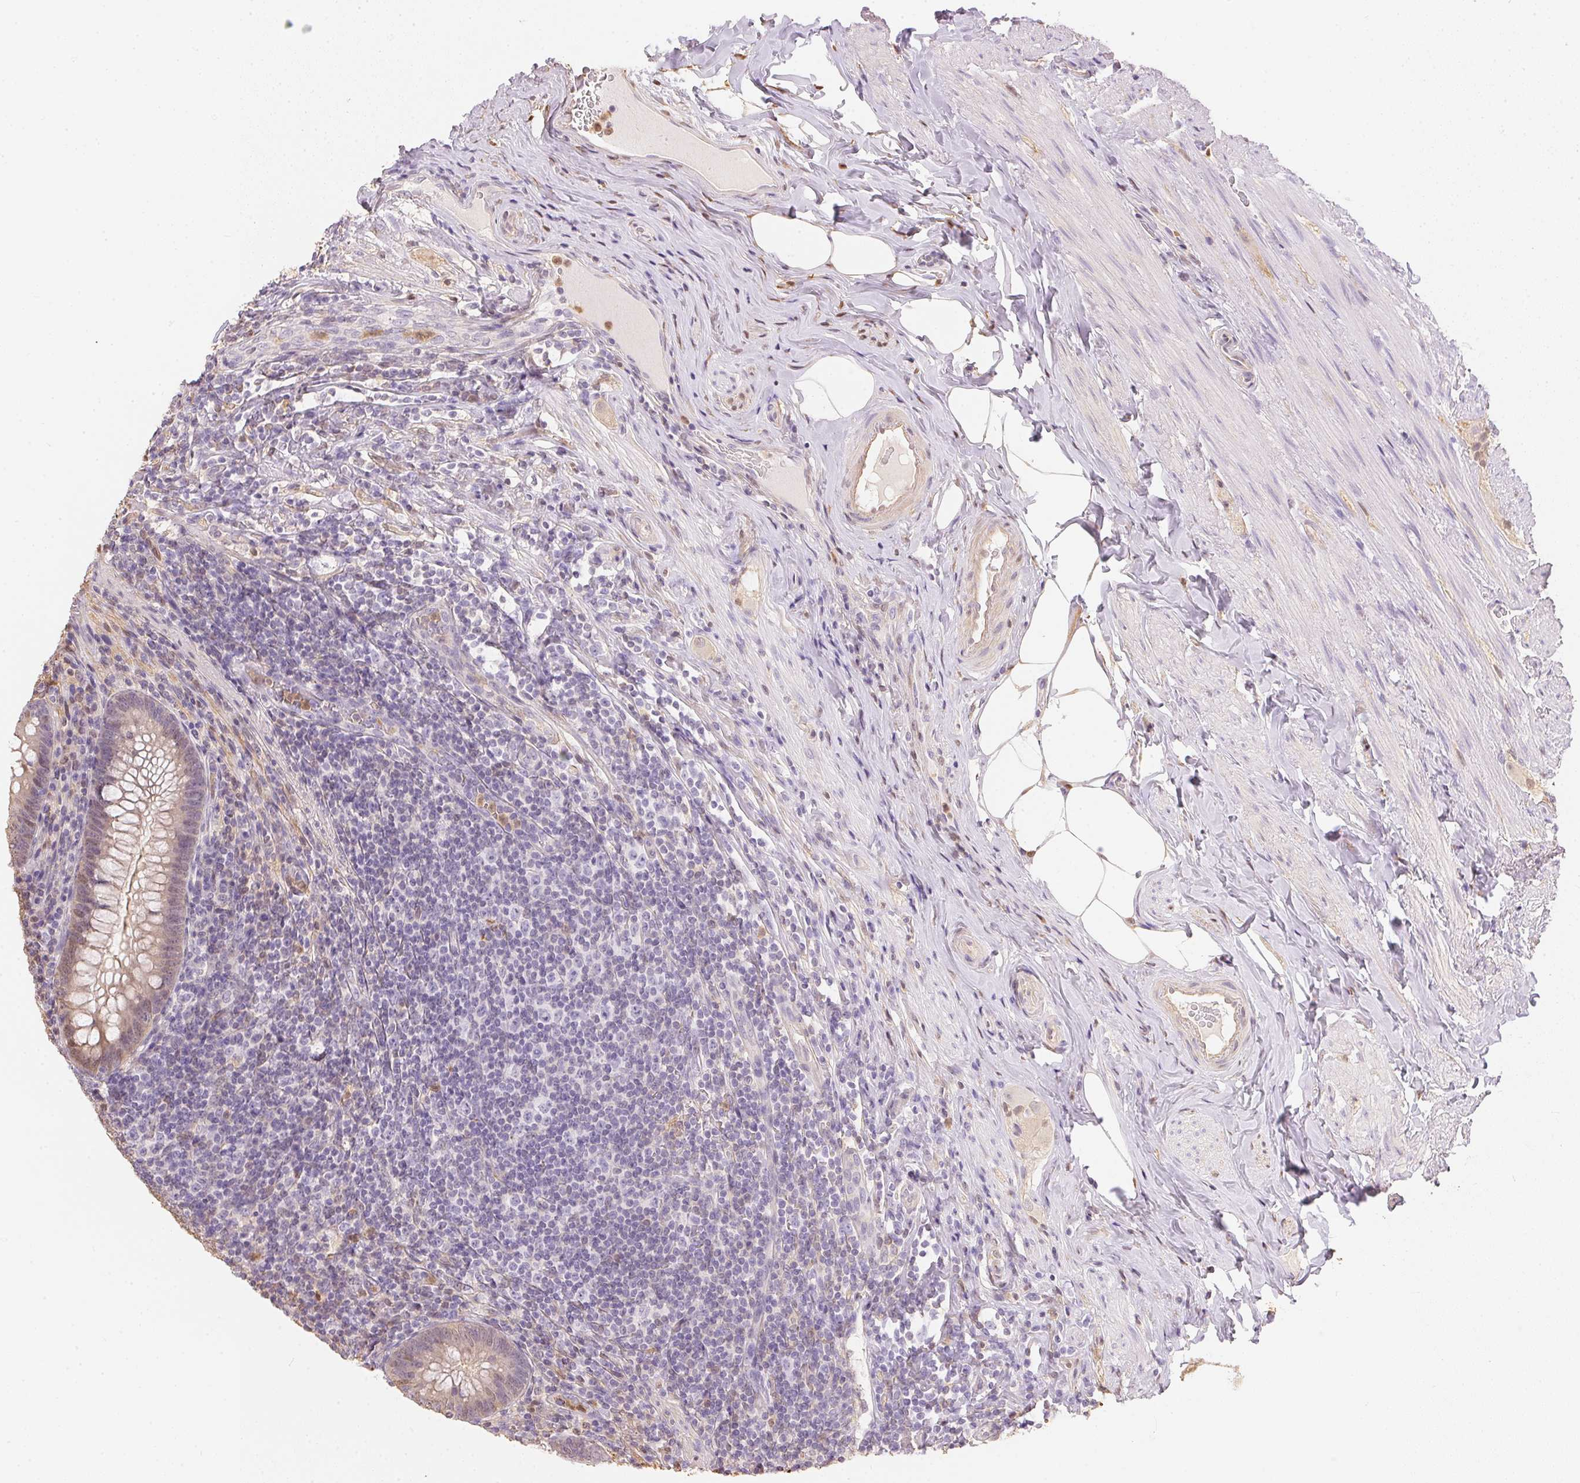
{"staining": {"intensity": "weak", "quantity": "<25%", "location": "cytoplasmic/membranous"}, "tissue": "appendix", "cell_type": "Glandular cells", "image_type": "normal", "snomed": [{"axis": "morphology", "description": "Normal tissue, NOS"}, {"axis": "topography", "description": "Appendix"}], "caption": "This micrograph is of unremarkable appendix stained with immunohistochemistry to label a protein in brown with the nuclei are counter-stained blue. There is no staining in glandular cells.", "gene": "S100A3", "patient": {"sex": "male", "age": 47}}